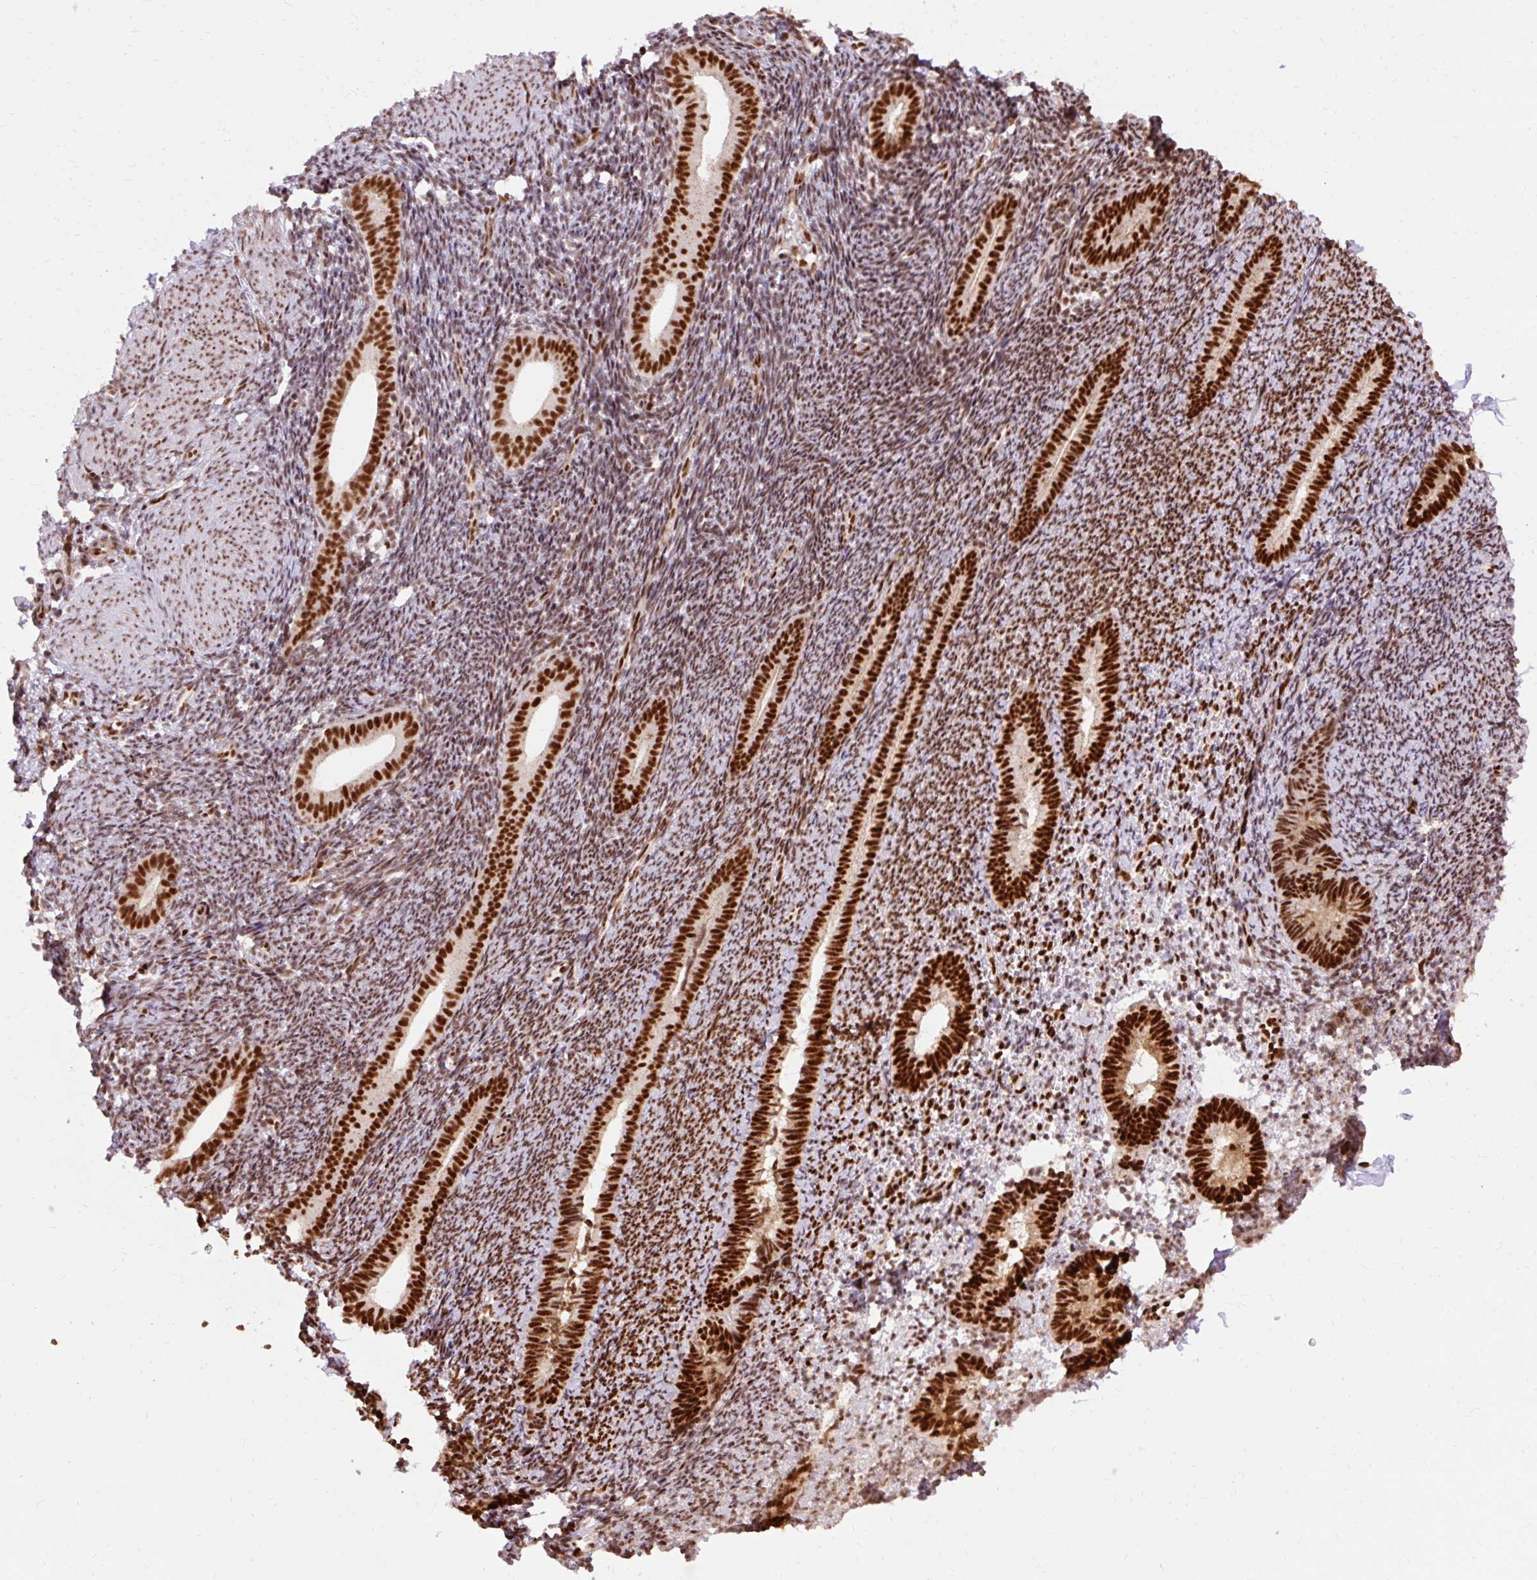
{"staining": {"intensity": "moderate", "quantity": "25%-75%", "location": "nuclear"}, "tissue": "endometrium", "cell_type": "Cells in endometrial stroma", "image_type": "normal", "snomed": [{"axis": "morphology", "description": "Normal tissue, NOS"}, {"axis": "topography", "description": "Endometrium"}], "caption": "Immunohistochemical staining of benign human endometrium reveals moderate nuclear protein staining in about 25%-75% of cells in endometrial stroma. (brown staining indicates protein expression, while blue staining denotes nuclei).", "gene": "MECOM", "patient": {"sex": "female", "age": 39}}